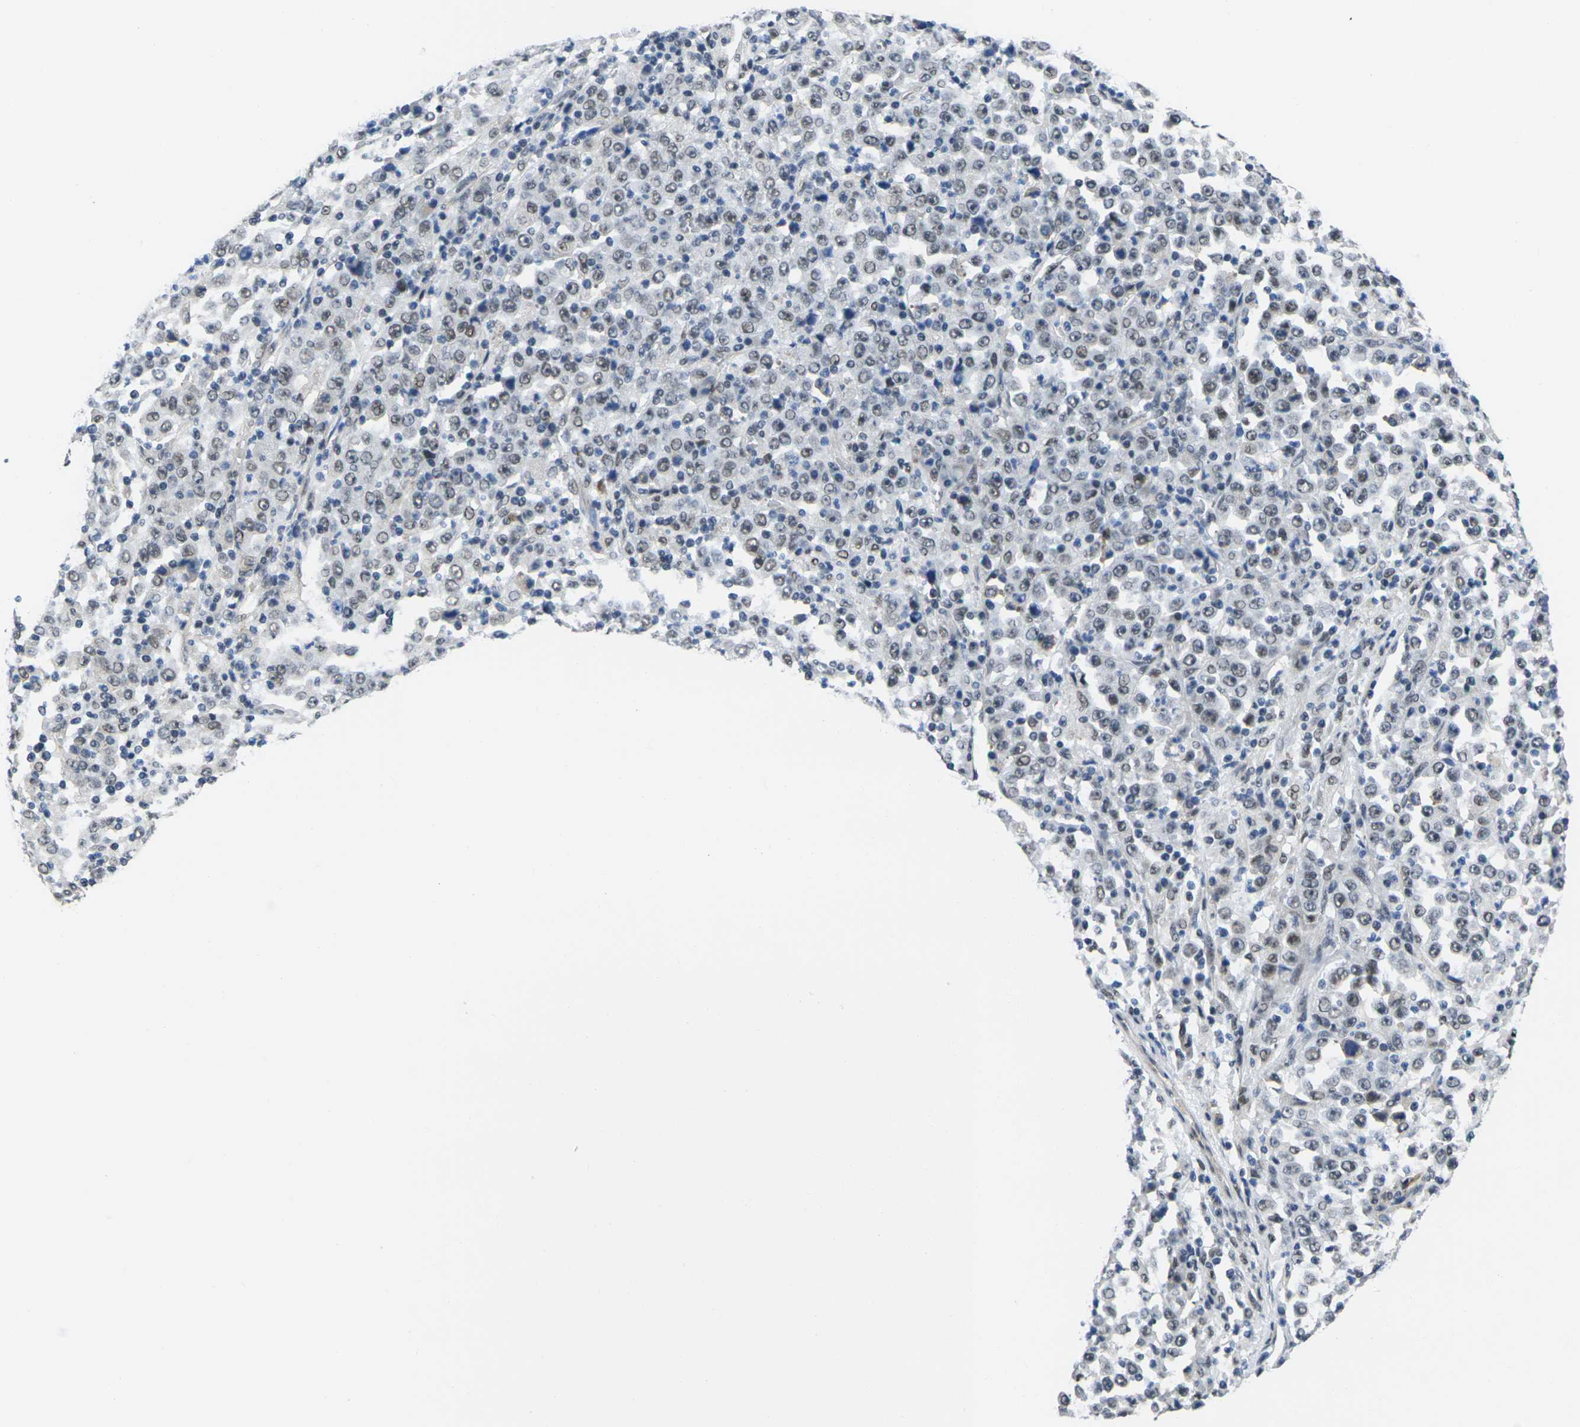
{"staining": {"intensity": "weak", "quantity": "25%-75%", "location": "nuclear"}, "tissue": "stomach cancer", "cell_type": "Tumor cells", "image_type": "cancer", "snomed": [{"axis": "morphology", "description": "Normal tissue, NOS"}, {"axis": "morphology", "description": "Adenocarcinoma, NOS"}, {"axis": "topography", "description": "Stomach, upper"}, {"axis": "topography", "description": "Stomach"}], "caption": "The image displays immunohistochemical staining of stomach adenocarcinoma. There is weak nuclear staining is appreciated in about 25%-75% of tumor cells.", "gene": "RBM7", "patient": {"sex": "male", "age": 59}}